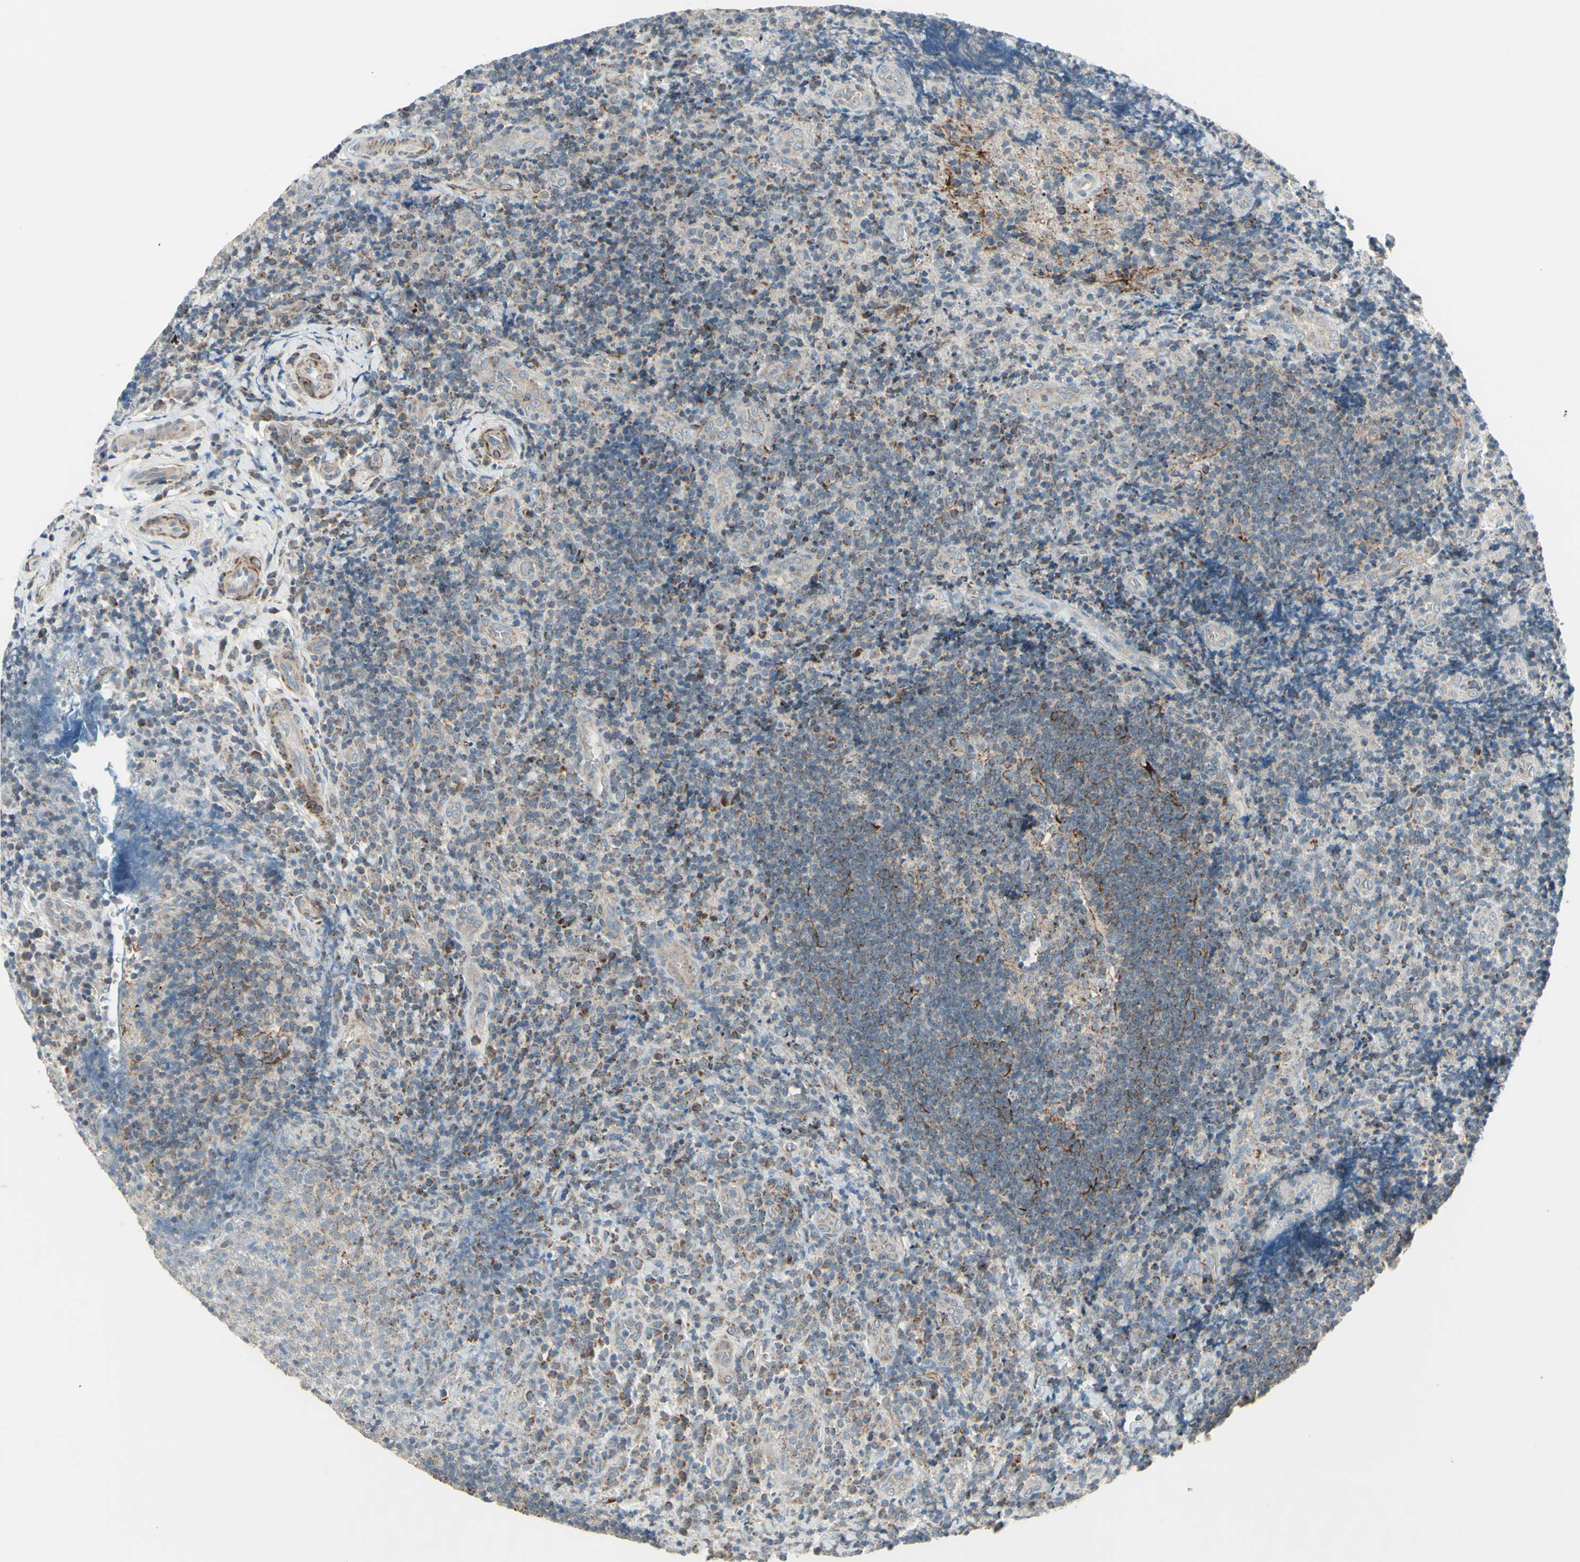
{"staining": {"intensity": "weak", "quantity": "<25%", "location": "cytoplasmic/membranous"}, "tissue": "lymphoma", "cell_type": "Tumor cells", "image_type": "cancer", "snomed": [{"axis": "morphology", "description": "Malignant lymphoma, non-Hodgkin's type, High grade"}, {"axis": "topography", "description": "Tonsil"}], "caption": "A high-resolution histopathology image shows immunohistochemistry staining of lymphoma, which reveals no significant expression in tumor cells.", "gene": "FAM171B", "patient": {"sex": "female", "age": 36}}